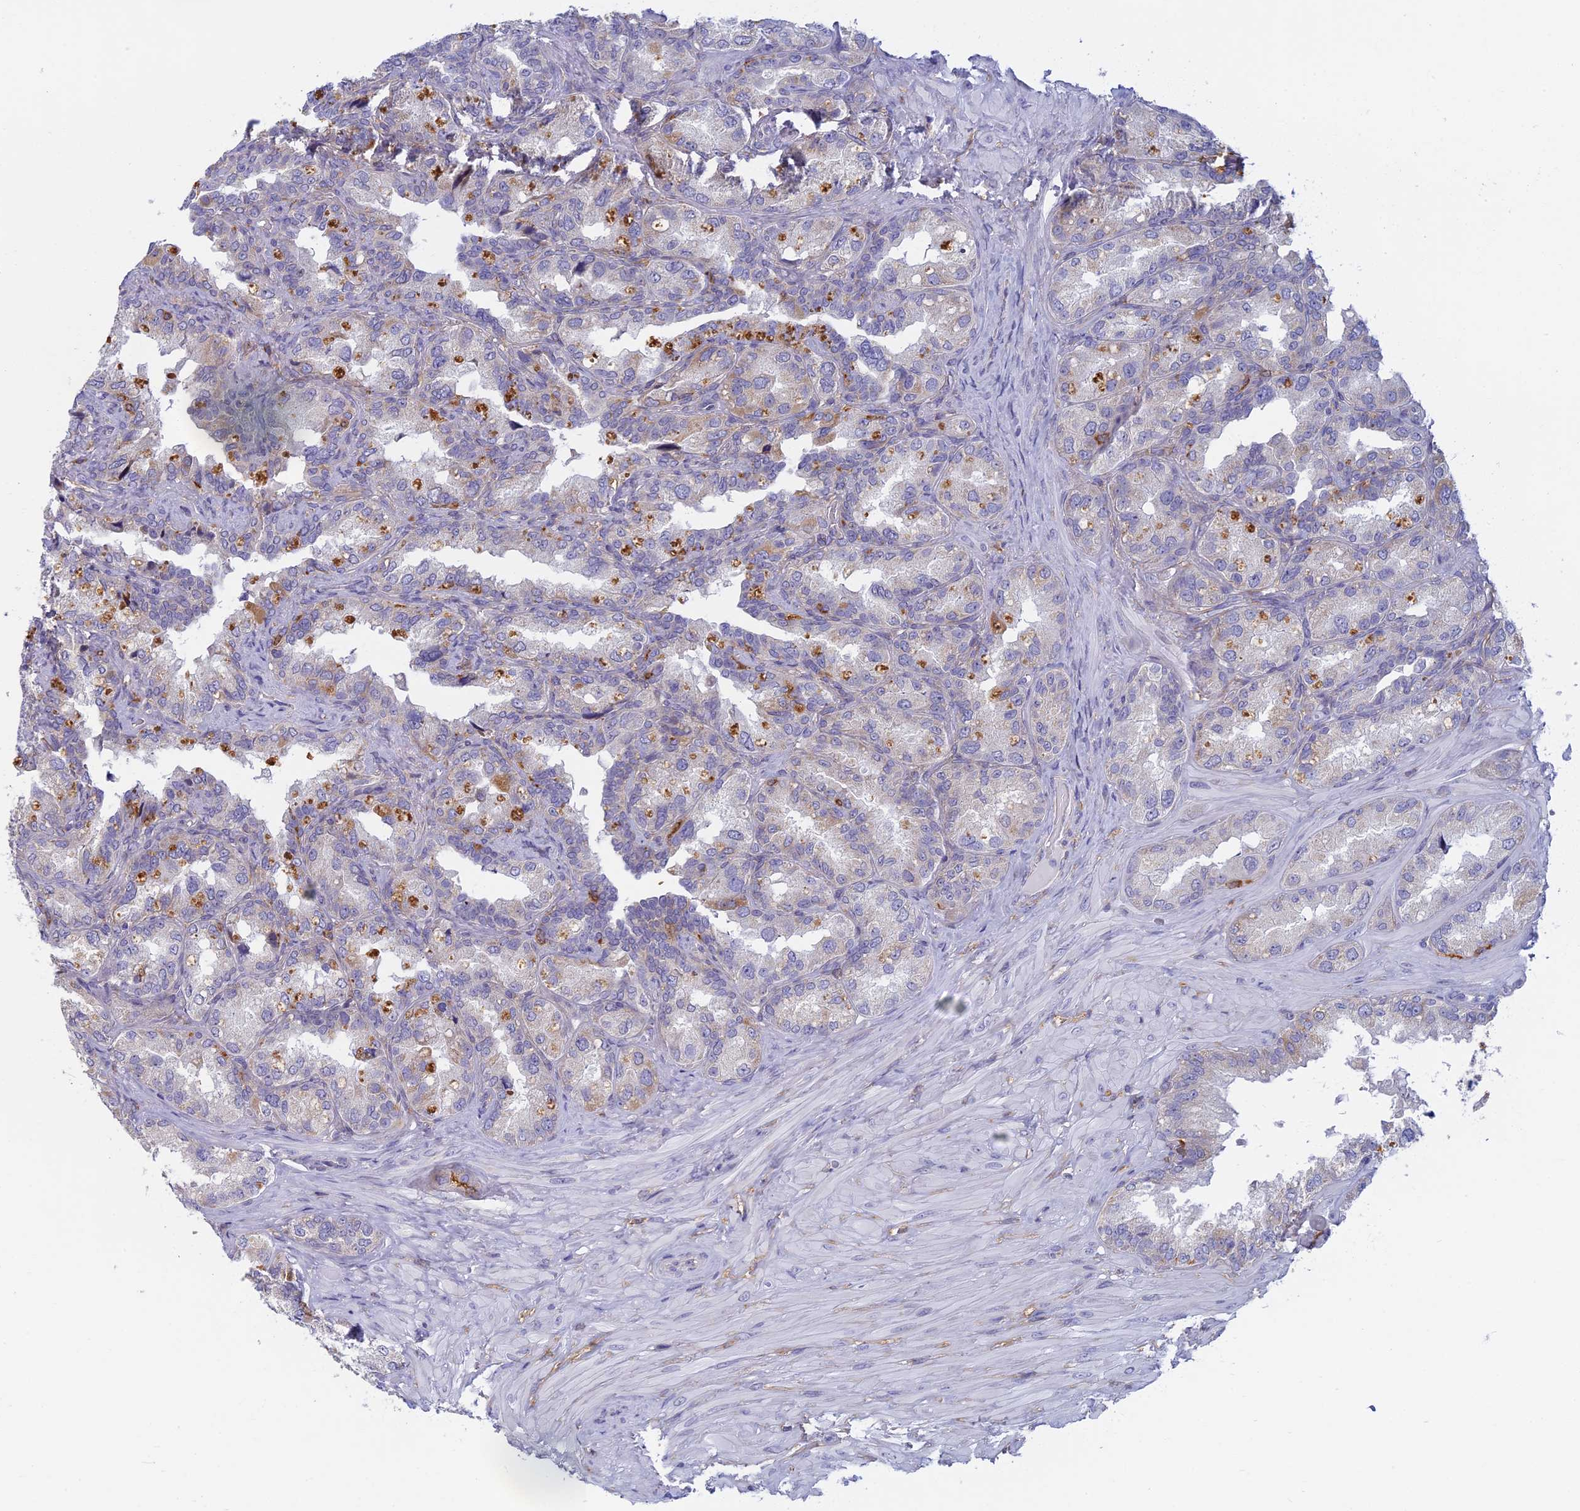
{"staining": {"intensity": "moderate", "quantity": "<25%", "location": "cytoplasmic/membranous"}, "tissue": "seminal vesicle", "cell_type": "Glandular cells", "image_type": "normal", "snomed": [{"axis": "morphology", "description": "Normal tissue, NOS"}, {"axis": "topography", "description": "Seminal veicle"}, {"axis": "topography", "description": "Peripheral nerve tissue"}], "caption": "Glandular cells reveal low levels of moderate cytoplasmic/membranous positivity in about <25% of cells in benign human seminal vesicle.", "gene": "DDX51", "patient": {"sex": "male", "age": 67}}